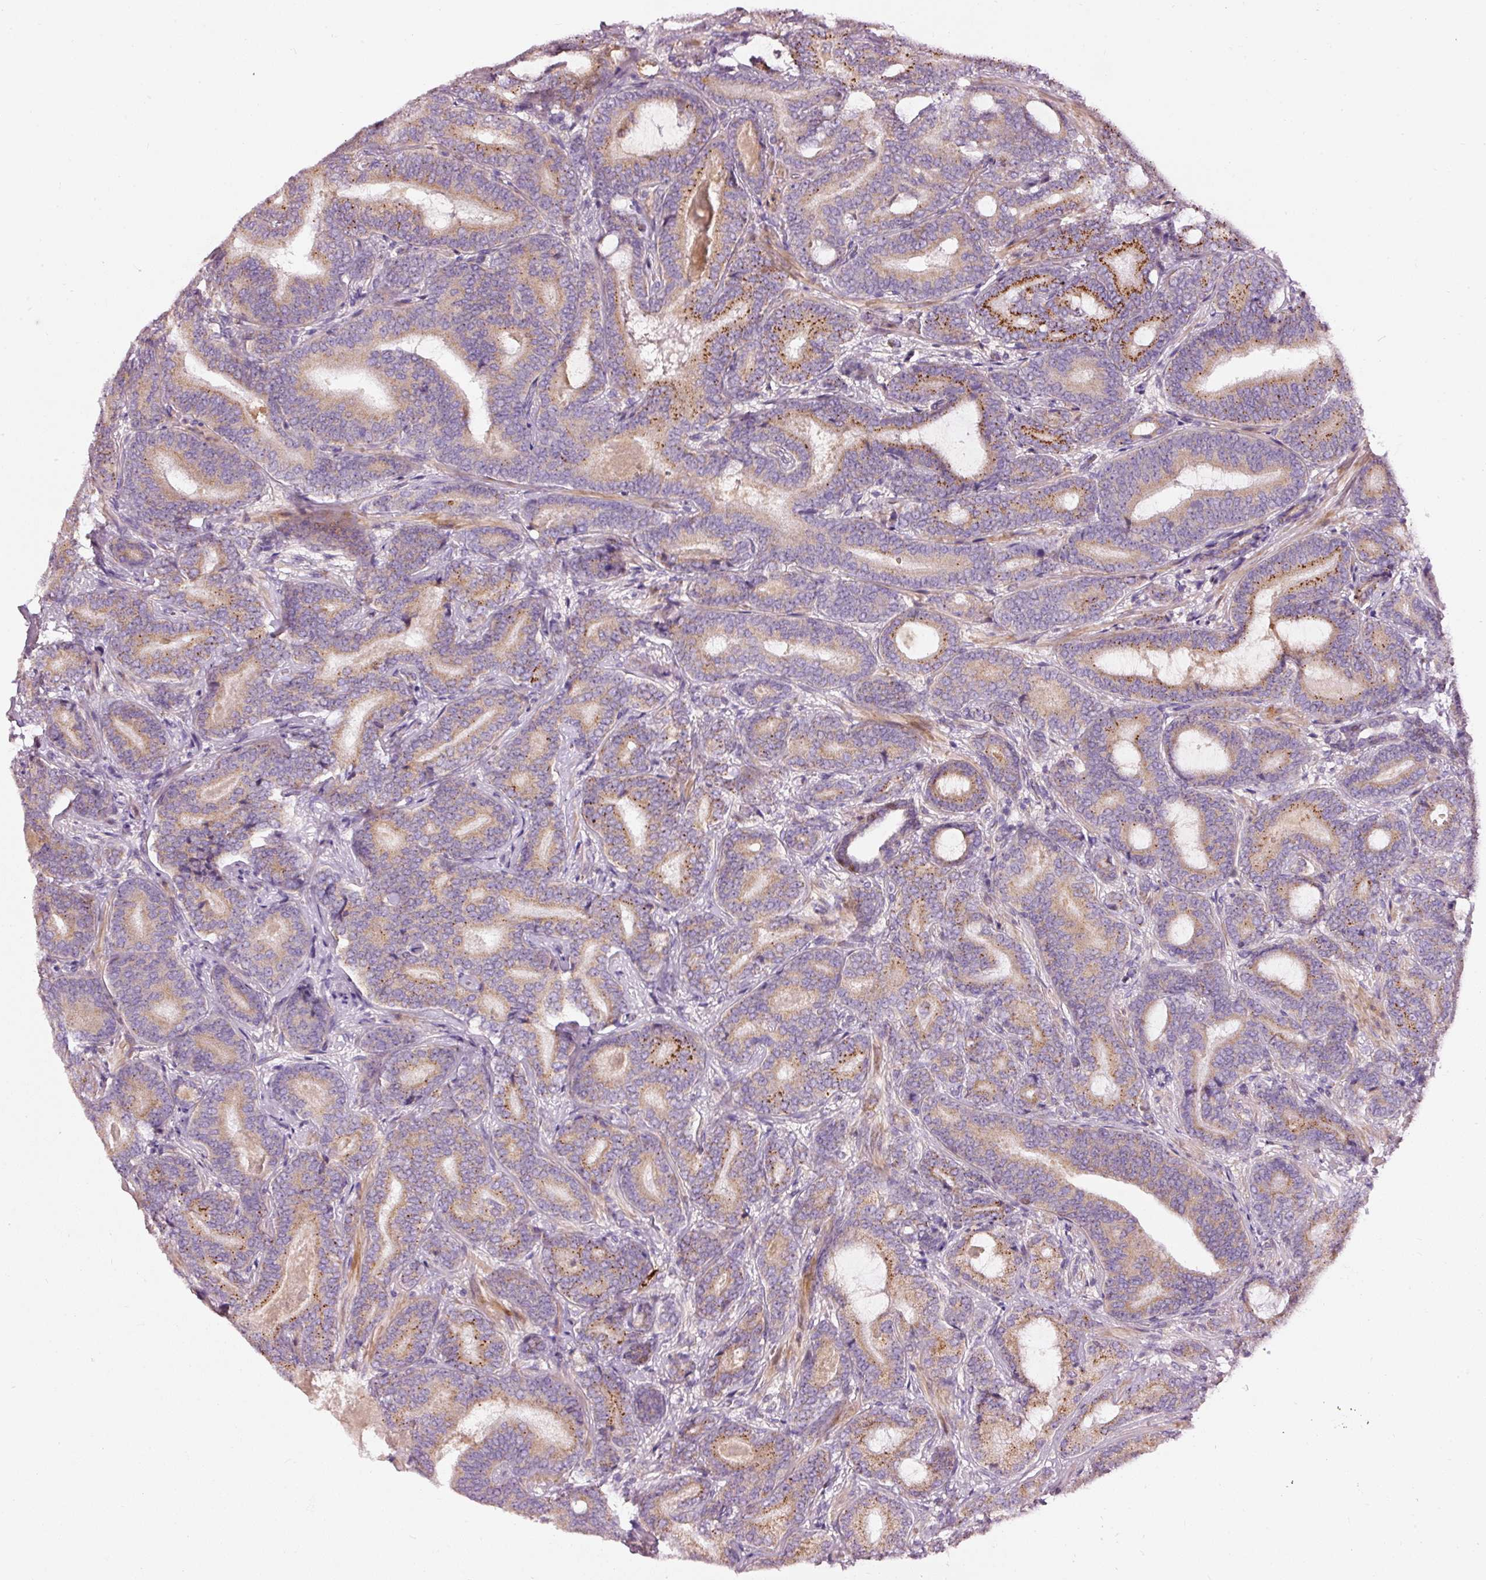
{"staining": {"intensity": "moderate", "quantity": "25%-75%", "location": "cytoplasmic/membranous"}, "tissue": "prostate cancer", "cell_type": "Tumor cells", "image_type": "cancer", "snomed": [{"axis": "morphology", "description": "Adenocarcinoma, Low grade"}, {"axis": "topography", "description": "Prostate and seminal vesicle, NOS"}], "caption": "Immunohistochemistry (IHC) of human adenocarcinoma (low-grade) (prostate) shows medium levels of moderate cytoplasmic/membranous expression in approximately 25%-75% of tumor cells.", "gene": "KLHL21", "patient": {"sex": "male", "age": 61}}